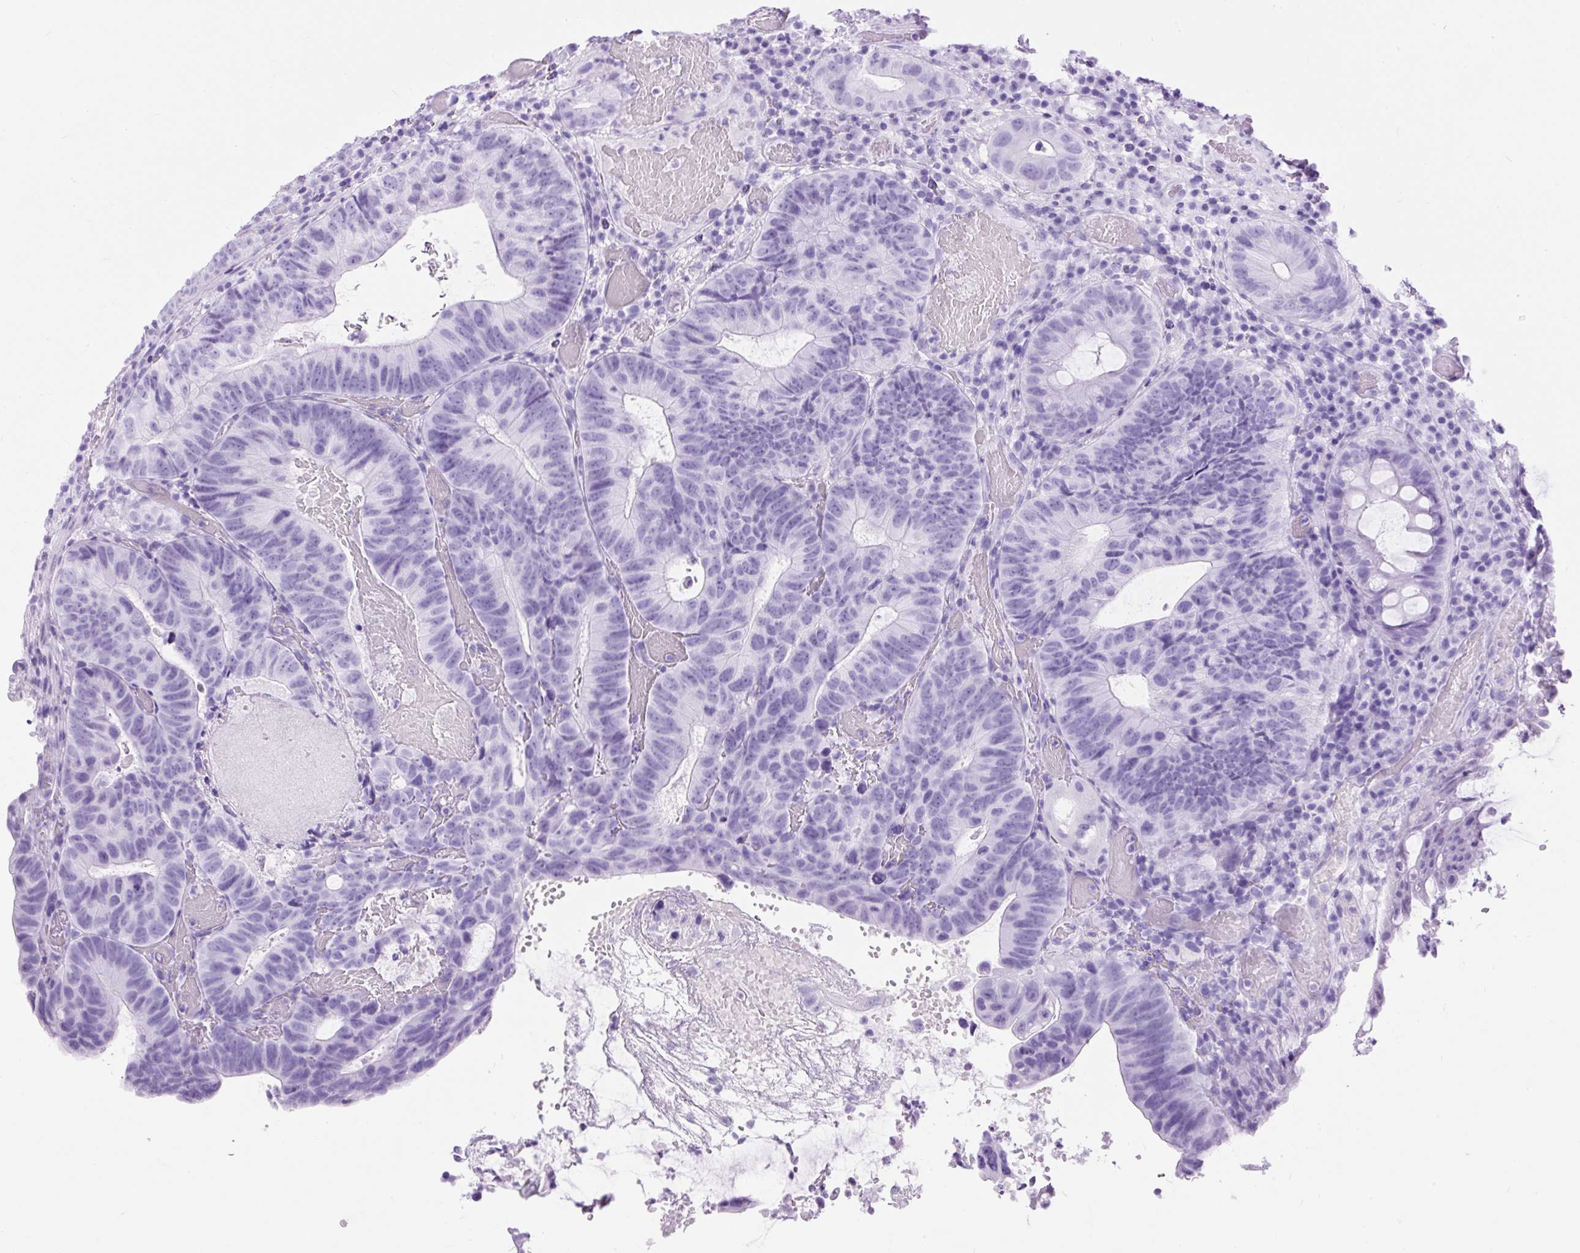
{"staining": {"intensity": "negative", "quantity": "none", "location": "none"}, "tissue": "colorectal cancer", "cell_type": "Tumor cells", "image_type": "cancer", "snomed": [{"axis": "morphology", "description": "Adenocarcinoma, NOS"}, {"axis": "topography", "description": "Colon"}], "caption": "Tumor cells are negative for brown protein staining in colorectal cancer.", "gene": "CEL", "patient": {"sex": "male", "age": 87}}